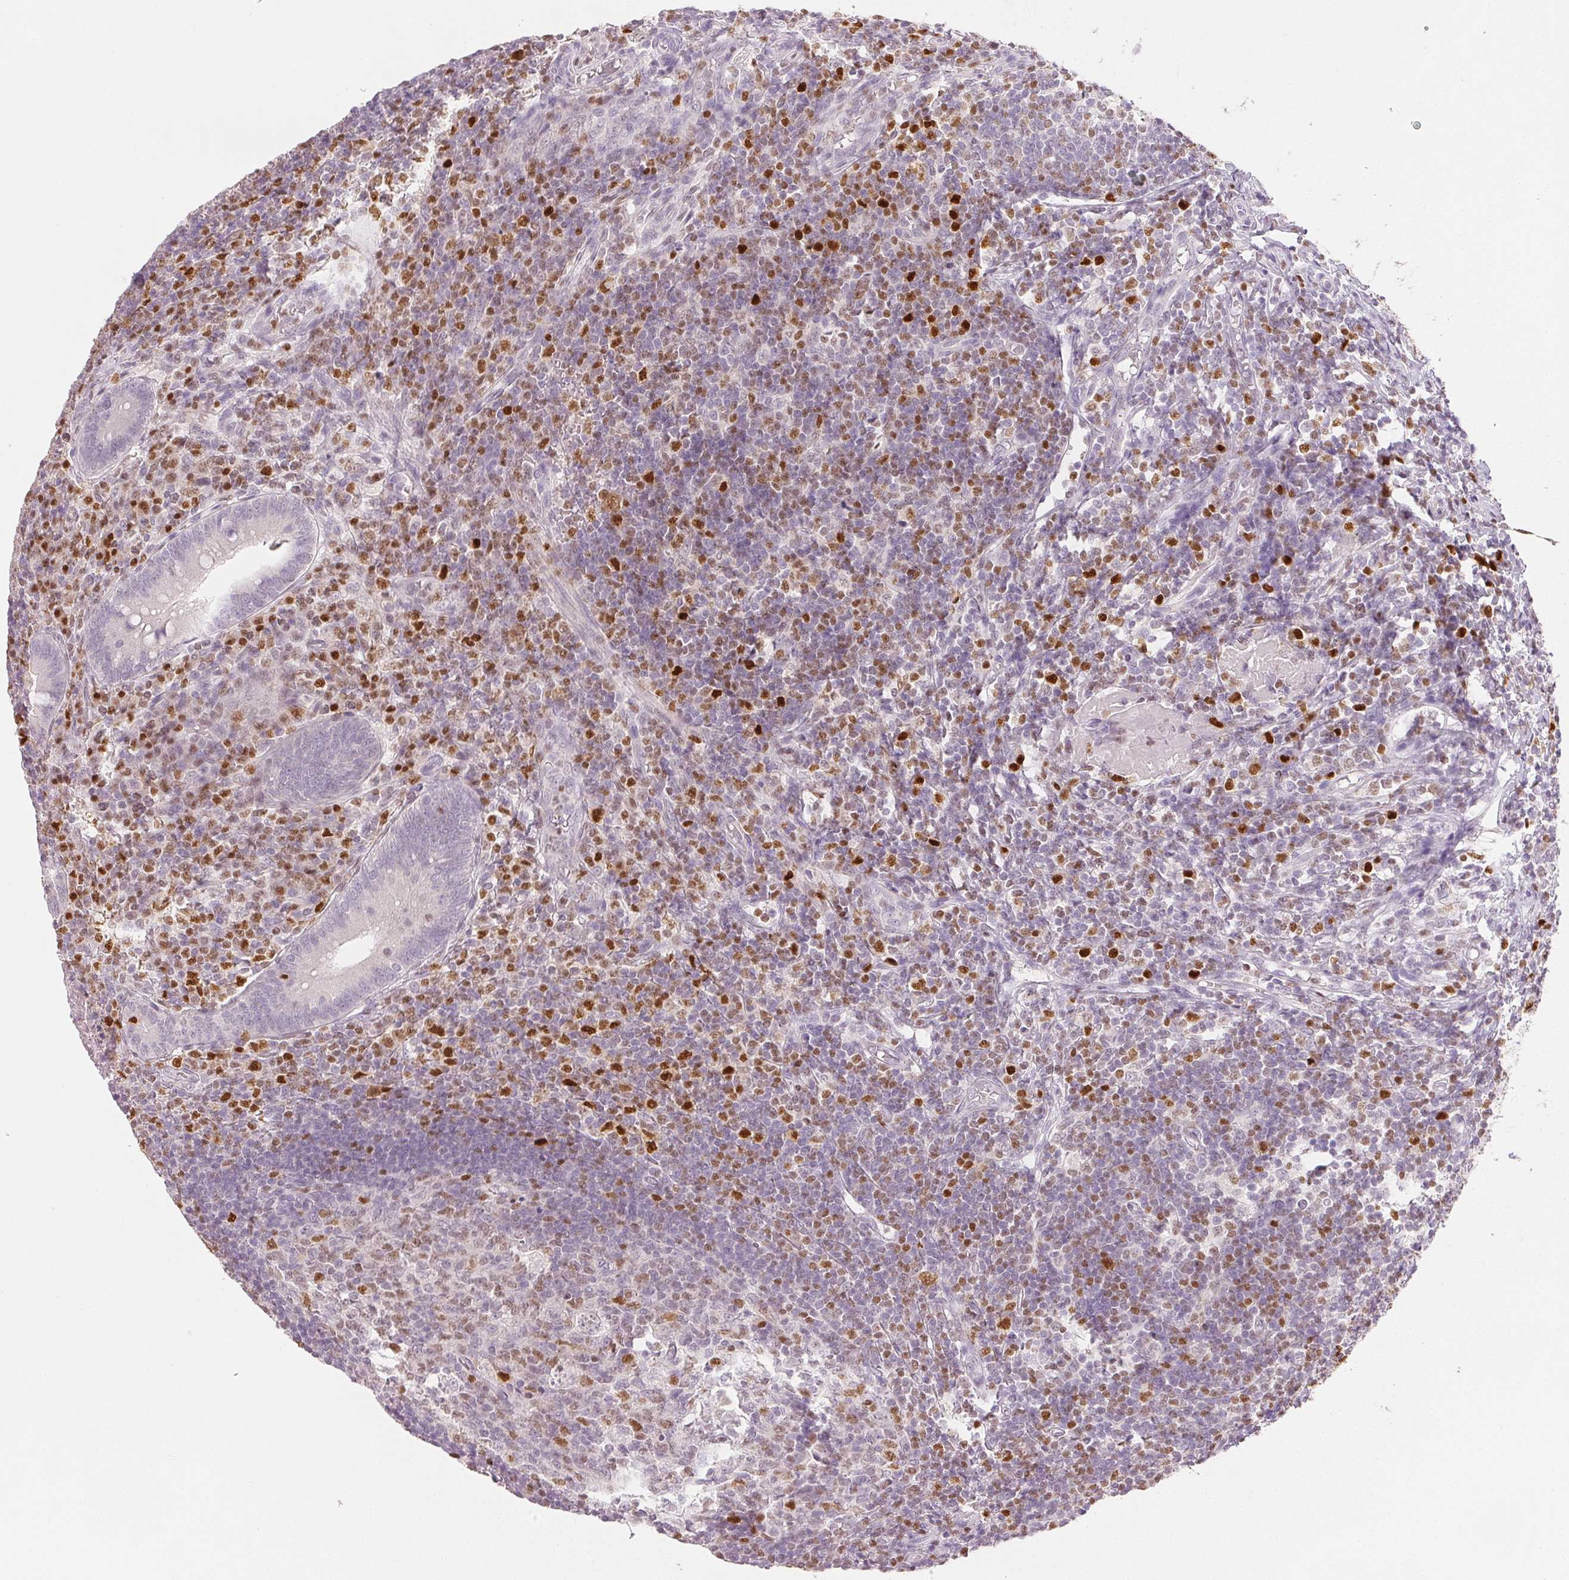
{"staining": {"intensity": "negative", "quantity": "none", "location": "none"}, "tissue": "appendix", "cell_type": "Glandular cells", "image_type": "normal", "snomed": [{"axis": "morphology", "description": "Normal tissue, NOS"}, {"axis": "topography", "description": "Appendix"}], "caption": "Protein analysis of unremarkable appendix reveals no significant positivity in glandular cells.", "gene": "RUNX2", "patient": {"sex": "male", "age": 18}}